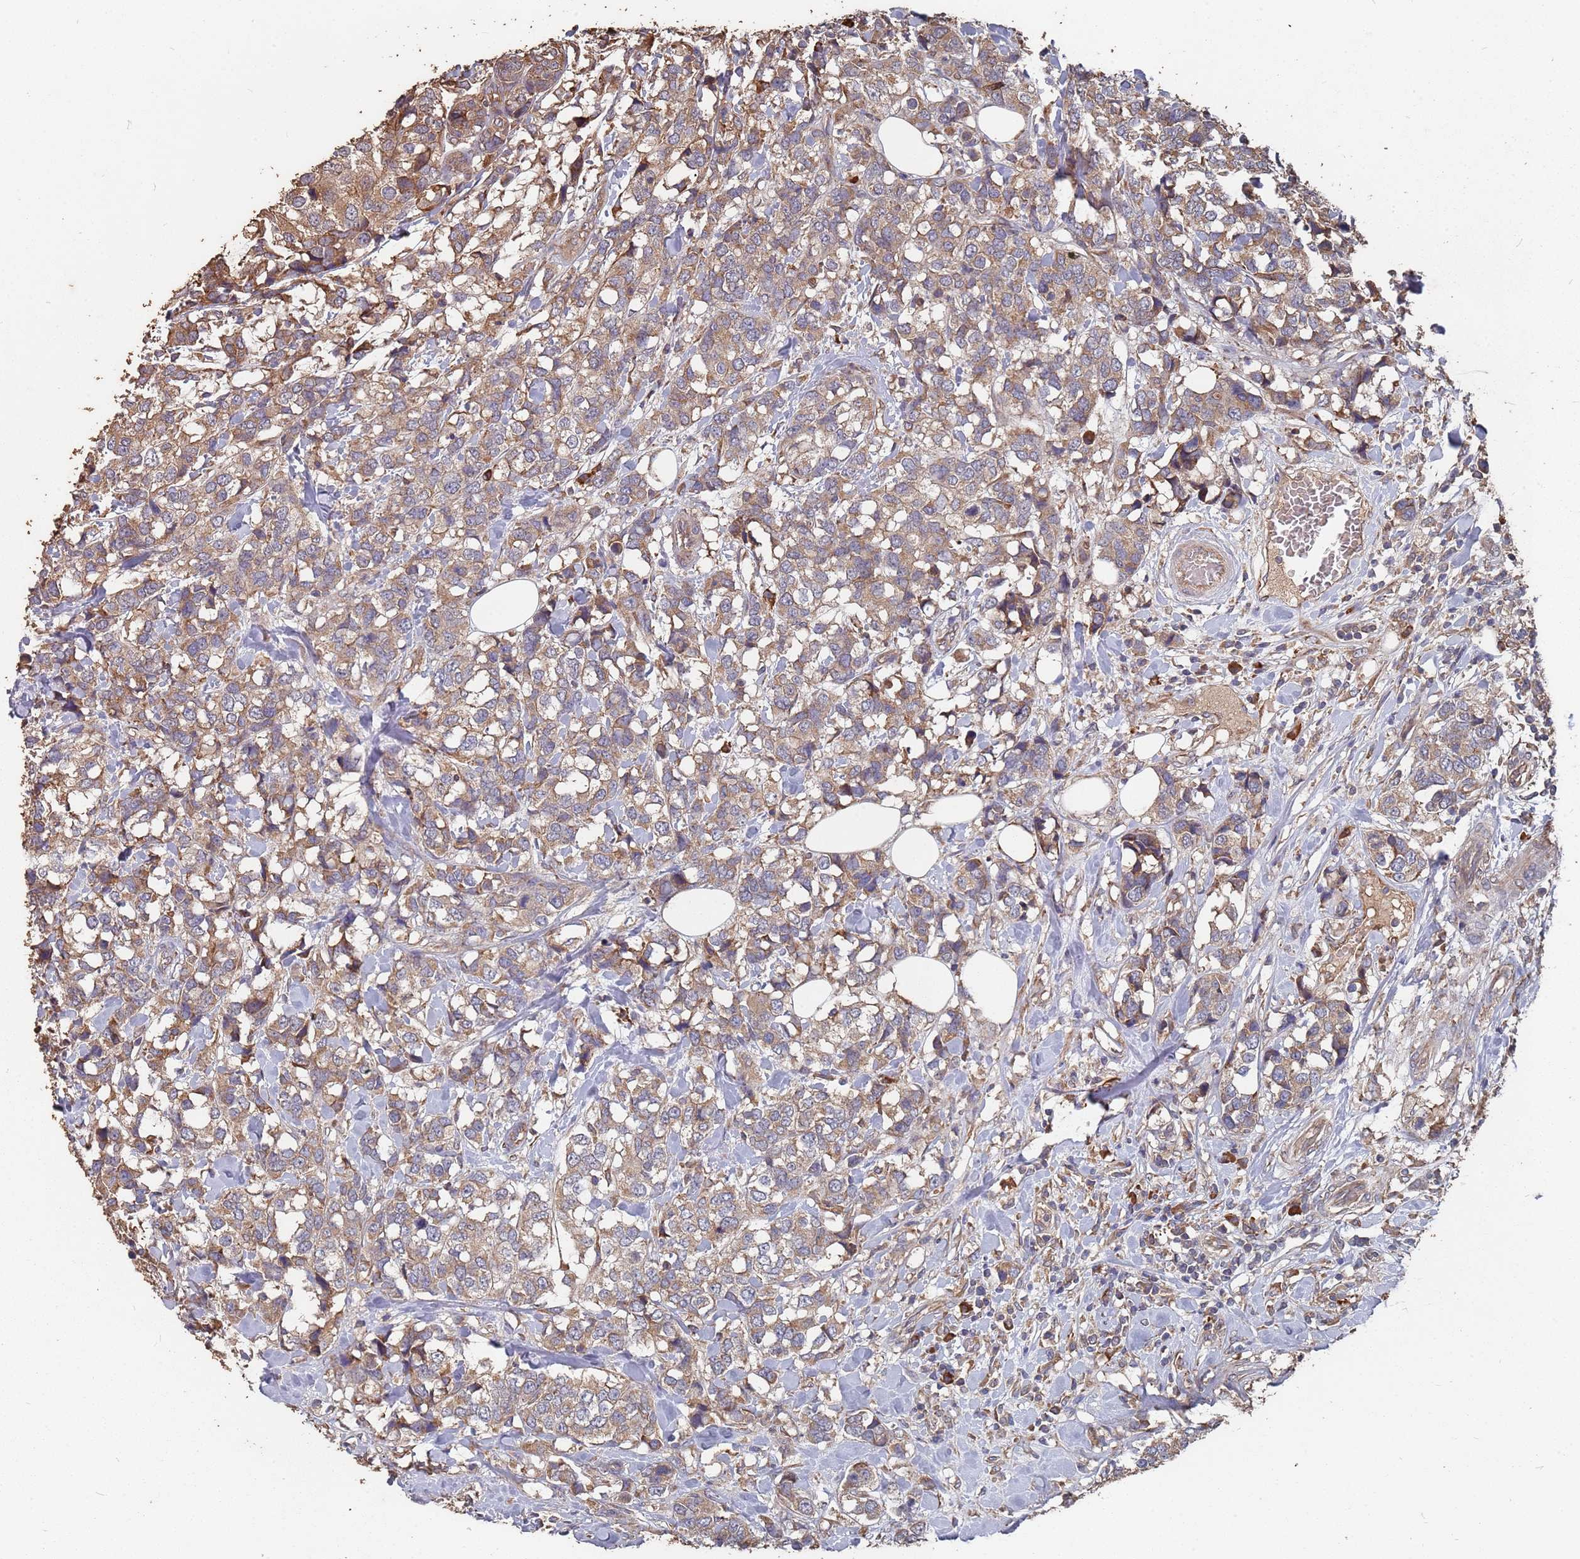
{"staining": {"intensity": "moderate", "quantity": ">75%", "location": "cytoplasmic/membranous"}, "tissue": "breast cancer", "cell_type": "Tumor cells", "image_type": "cancer", "snomed": [{"axis": "morphology", "description": "Lobular carcinoma"}, {"axis": "topography", "description": "Breast"}], "caption": "IHC of lobular carcinoma (breast) shows medium levels of moderate cytoplasmic/membranous expression in approximately >75% of tumor cells. (Brightfield microscopy of DAB IHC at high magnification).", "gene": "ATG5", "patient": {"sex": "female", "age": 59}}